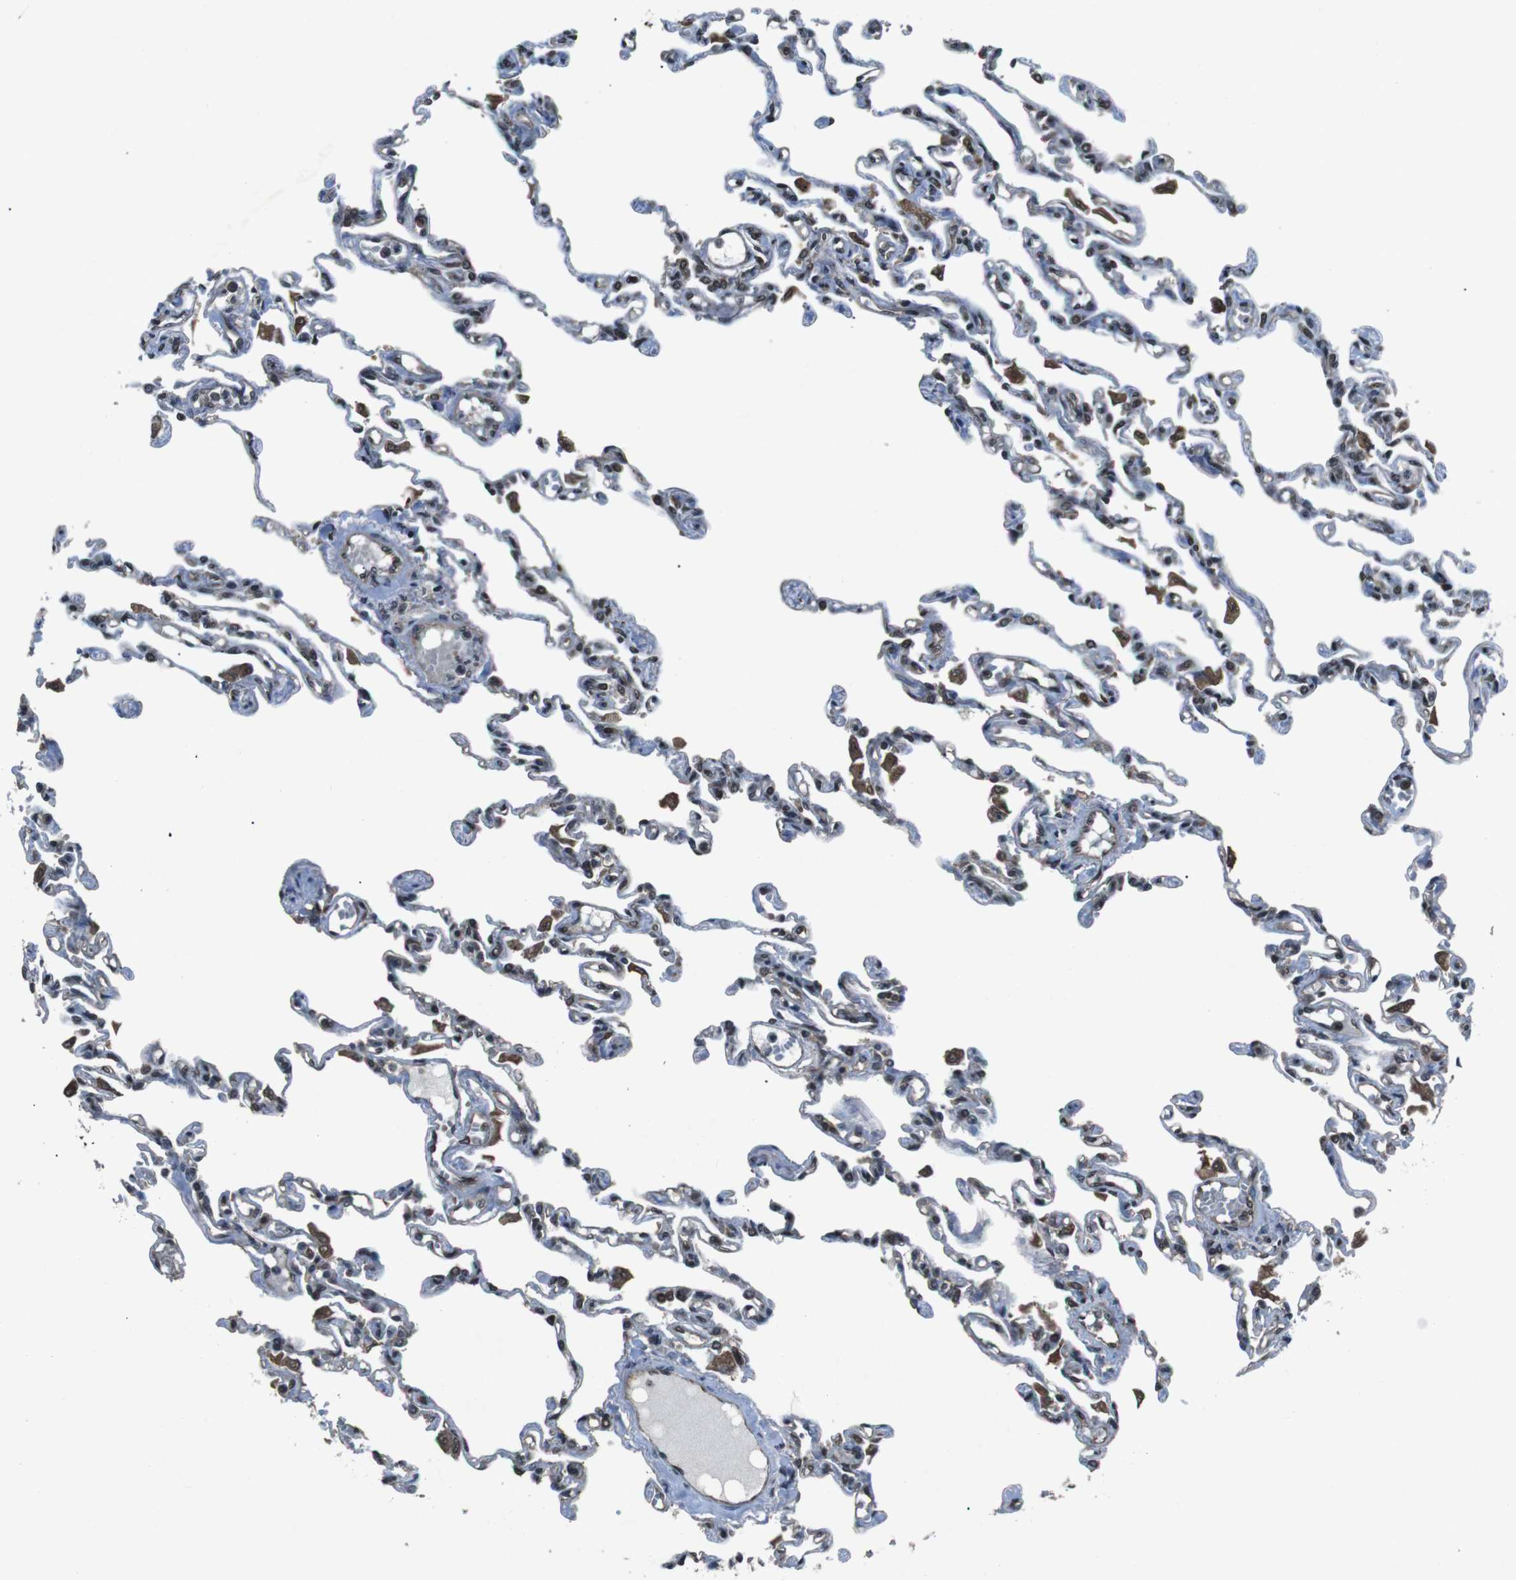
{"staining": {"intensity": "moderate", "quantity": "25%-75%", "location": "nuclear"}, "tissue": "lung", "cell_type": "Alveolar cells", "image_type": "normal", "snomed": [{"axis": "morphology", "description": "Normal tissue, NOS"}, {"axis": "topography", "description": "Lung"}], "caption": "Moderate nuclear expression is seen in approximately 25%-75% of alveolar cells in normal lung.", "gene": "SOCS1", "patient": {"sex": "male", "age": 21}}